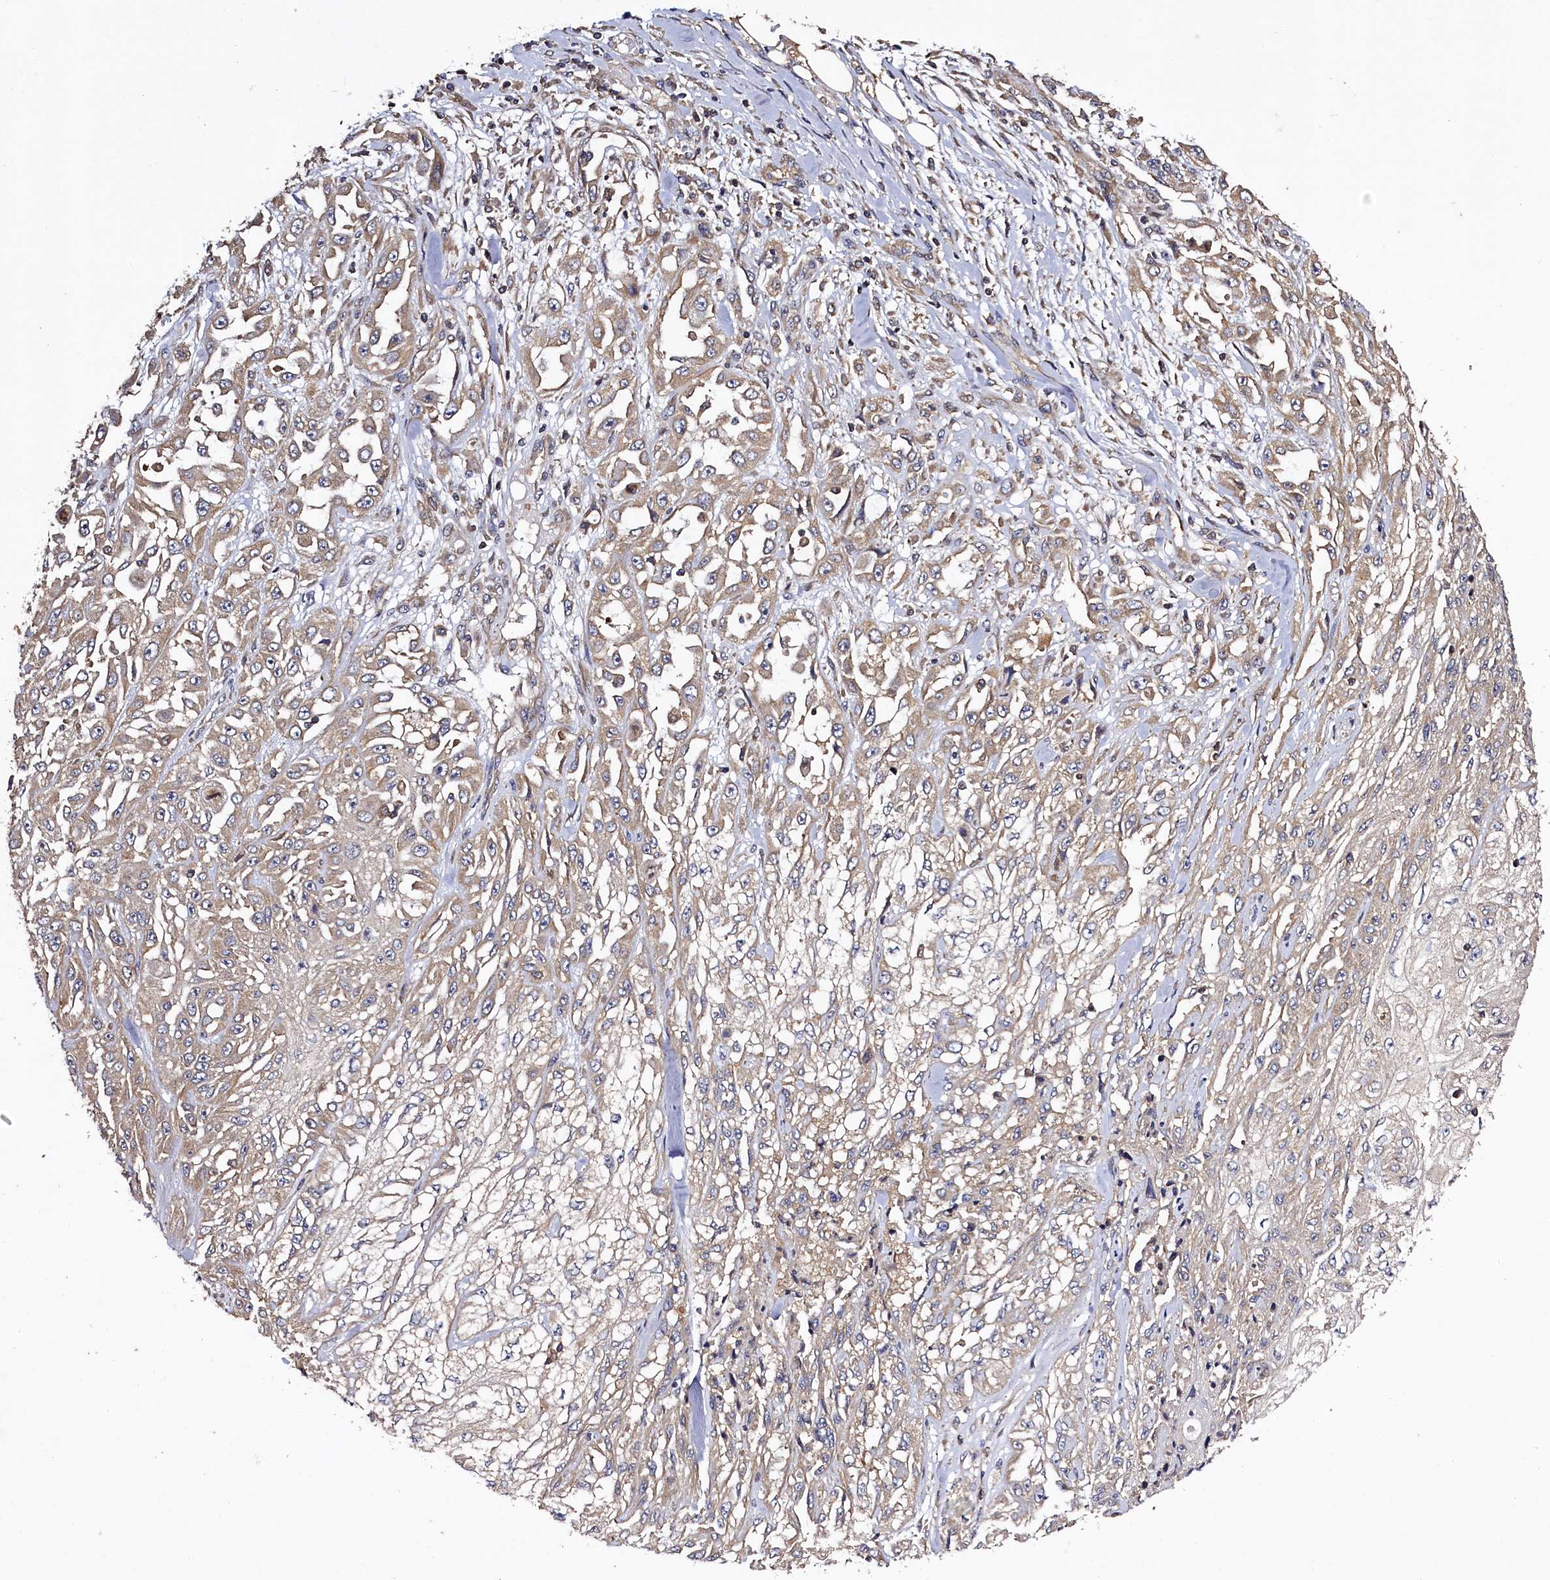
{"staining": {"intensity": "weak", "quantity": "25%-75%", "location": "cytoplasmic/membranous"}, "tissue": "skin cancer", "cell_type": "Tumor cells", "image_type": "cancer", "snomed": [{"axis": "morphology", "description": "Squamous cell carcinoma, NOS"}, {"axis": "morphology", "description": "Squamous cell carcinoma, metastatic, NOS"}, {"axis": "topography", "description": "Skin"}, {"axis": "topography", "description": "Lymph node"}], "caption": "Protein expression analysis of human skin cancer (squamous cell carcinoma) reveals weak cytoplasmic/membranous staining in approximately 25%-75% of tumor cells. (DAB (3,3'-diaminobenzidine) = brown stain, brightfield microscopy at high magnification).", "gene": "KLC2", "patient": {"sex": "male", "age": 75}}